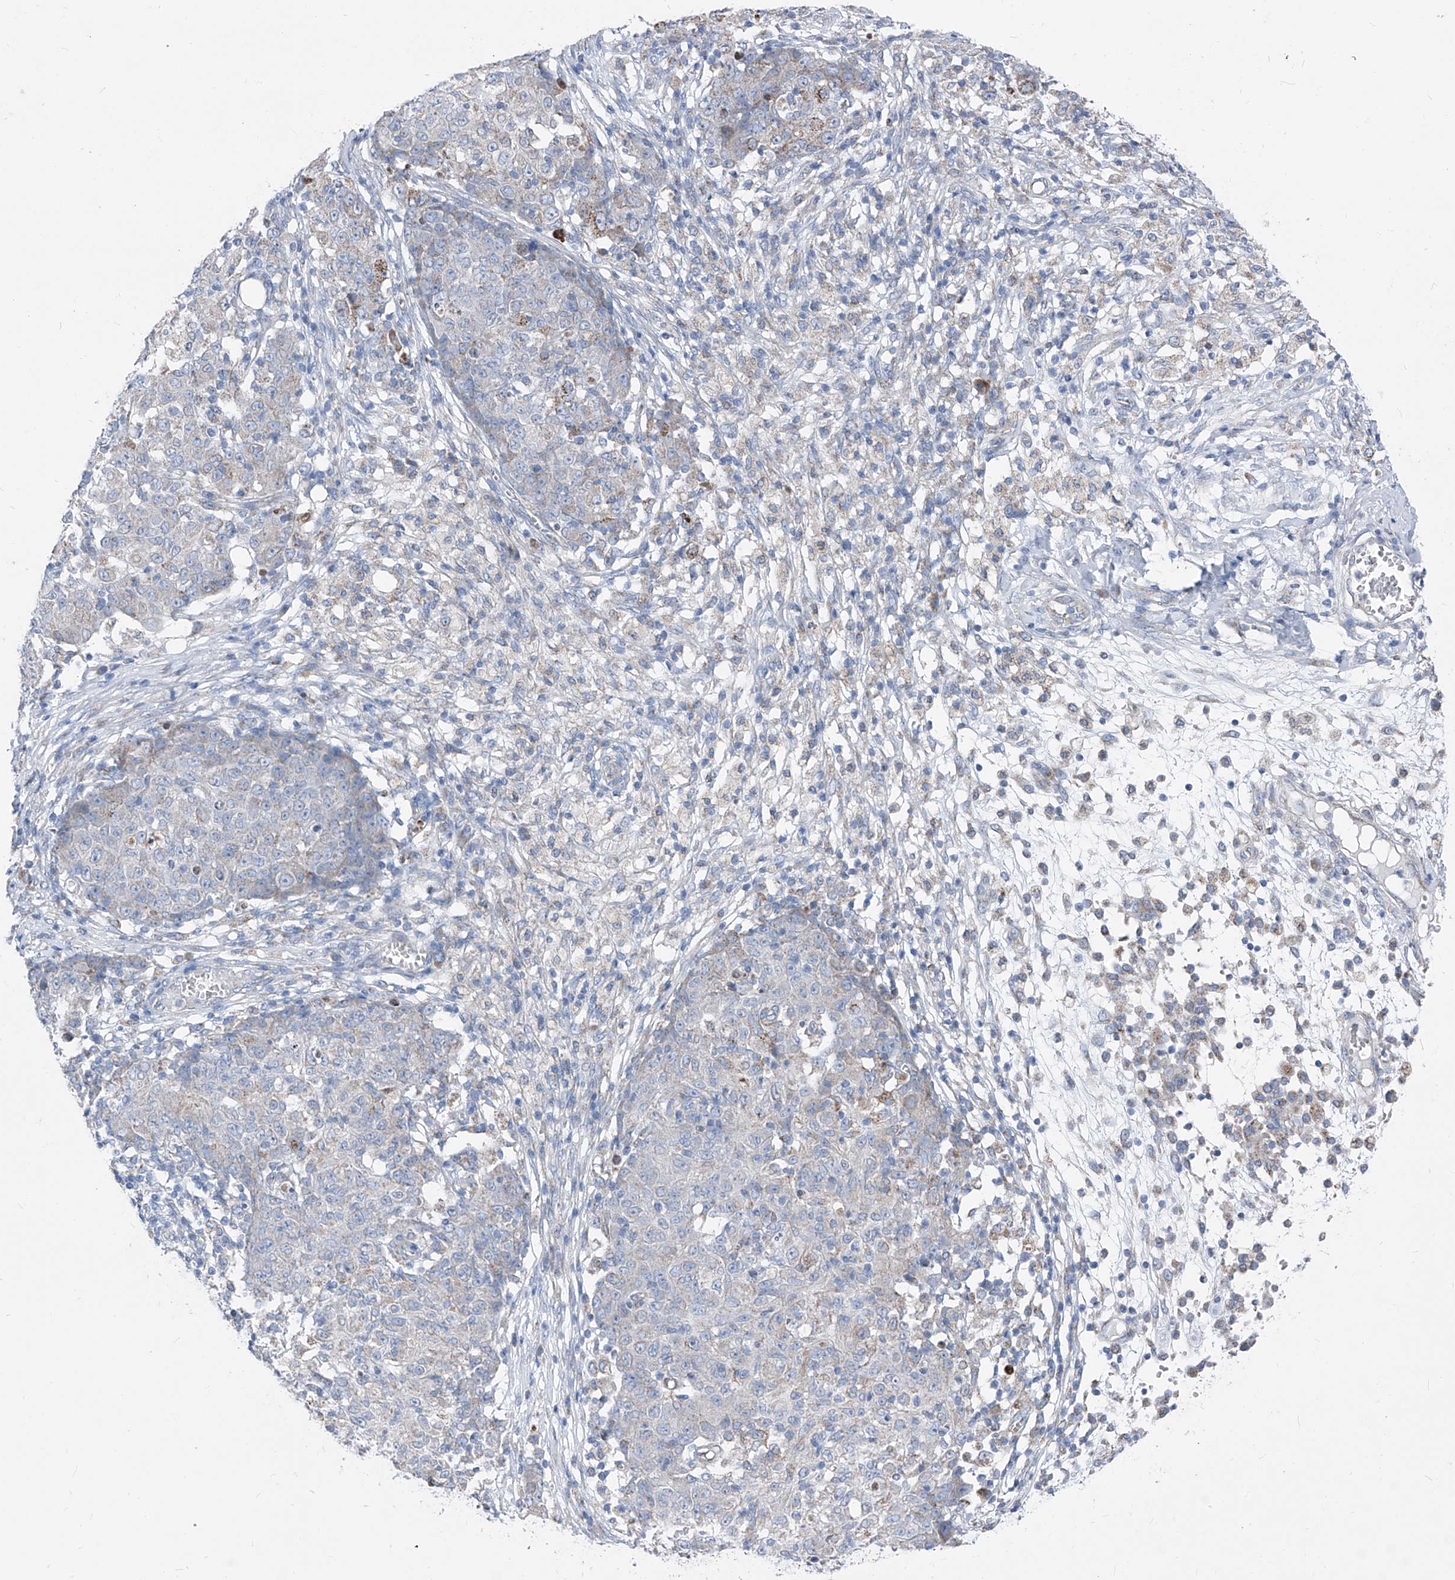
{"staining": {"intensity": "weak", "quantity": "<25%", "location": "cytoplasmic/membranous"}, "tissue": "ovarian cancer", "cell_type": "Tumor cells", "image_type": "cancer", "snomed": [{"axis": "morphology", "description": "Carcinoma, endometroid"}, {"axis": "topography", "description": "Ovary"}], "caption": "A high-resolution micrograph shows immunohistochemistry (IHC) staining of ovarian cancer, which reveals no significant positivity in tumor cells.", "gene": "AGPS", "patient": {"sex": "female", "age": 42}}